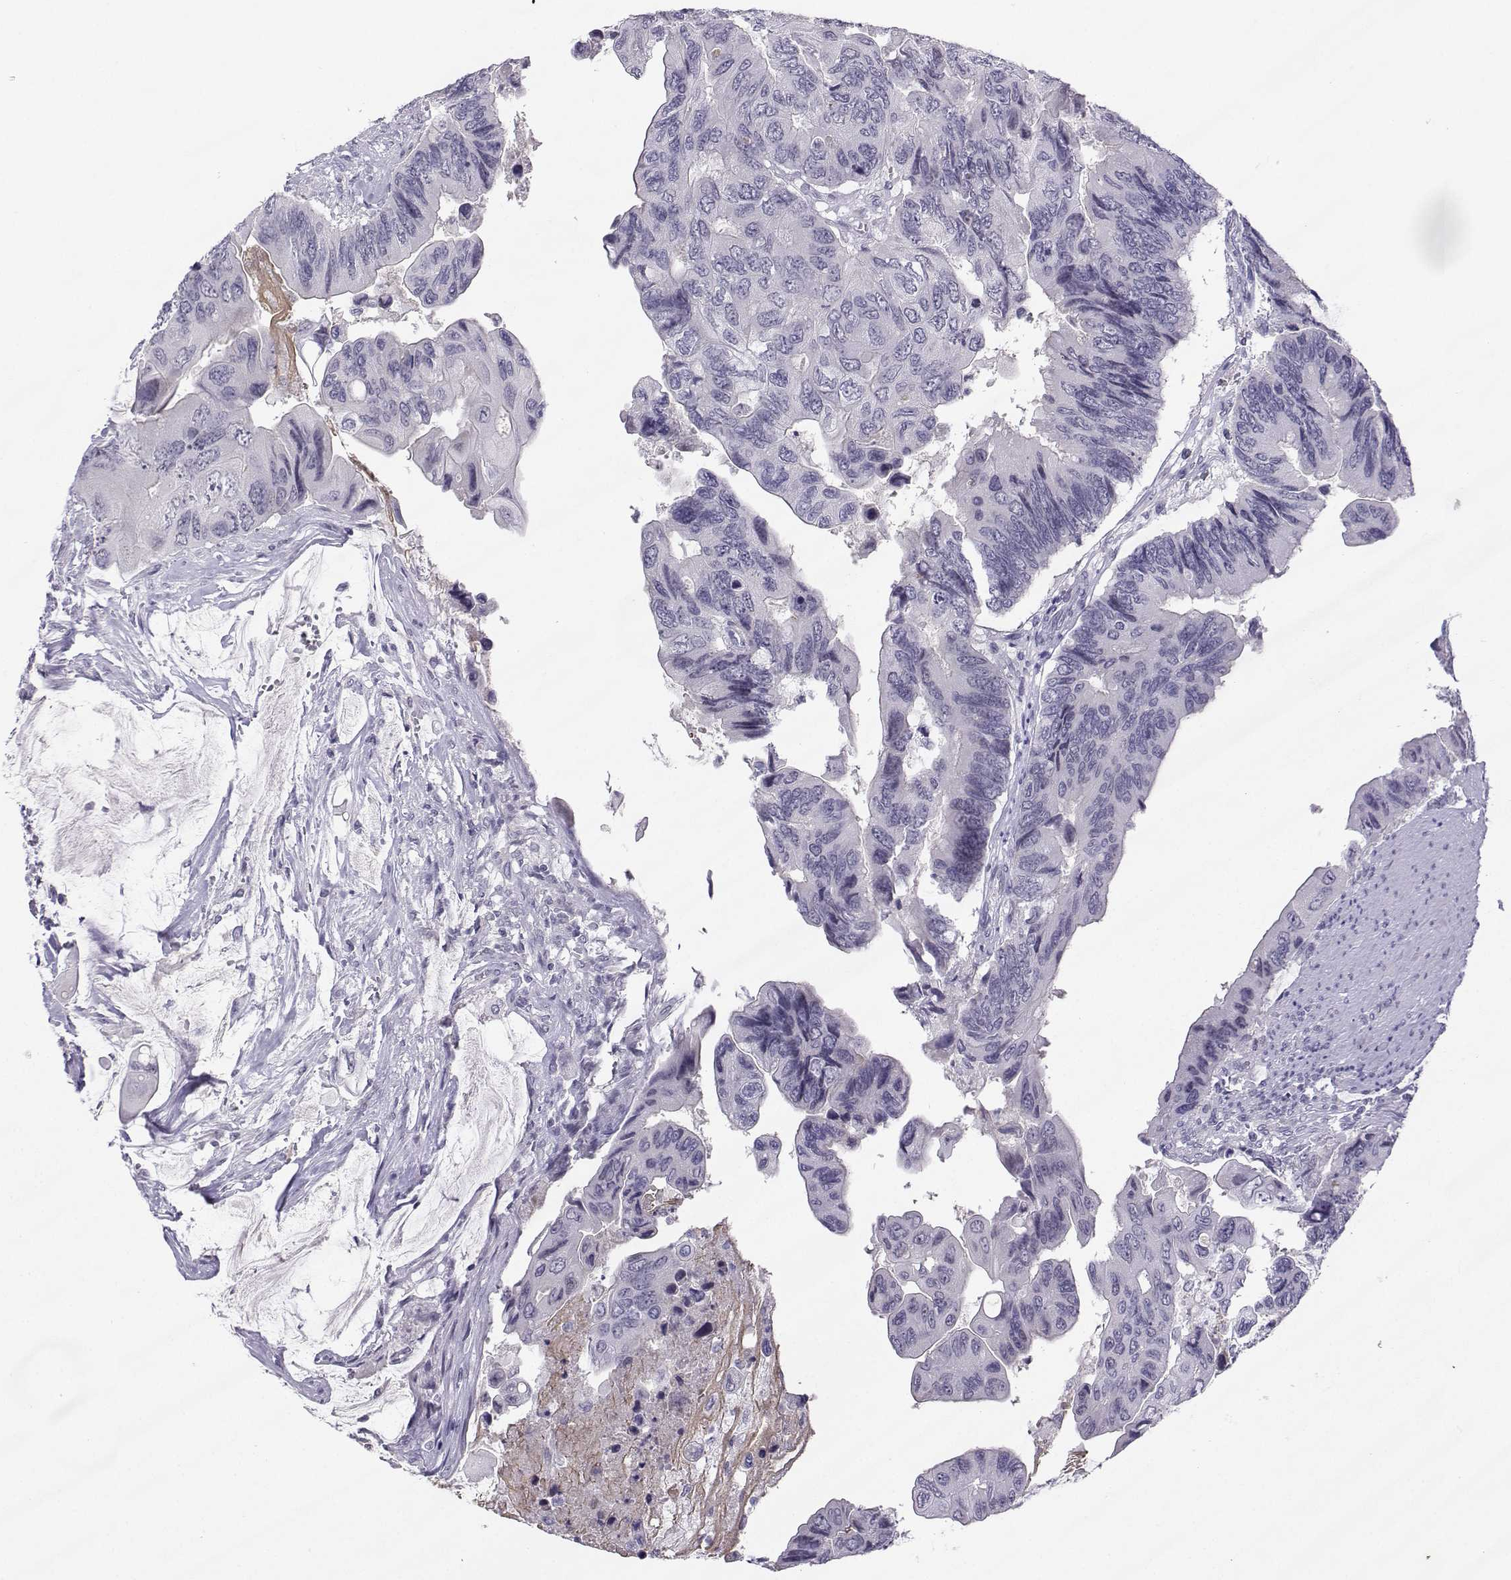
{"staining": {"intensity": "negative", "quantity": "none", "location": "none"}, "tissue": "colorectal cancer", "cell_type": "Tumor cells", "image_type": "cancer", "snomed": [{"axis": "morphology", "description": "Adenocarcinoma, NOS"}, {"axis": "topography", "description": "Rectum"}], "caption": "Immunohistochemistry (IHC) of adenocarcinoma (colorectal) displays no positivity in tumor cells.", "gene": "LHX1", "patient": {"sex": "male", "age": 63}}